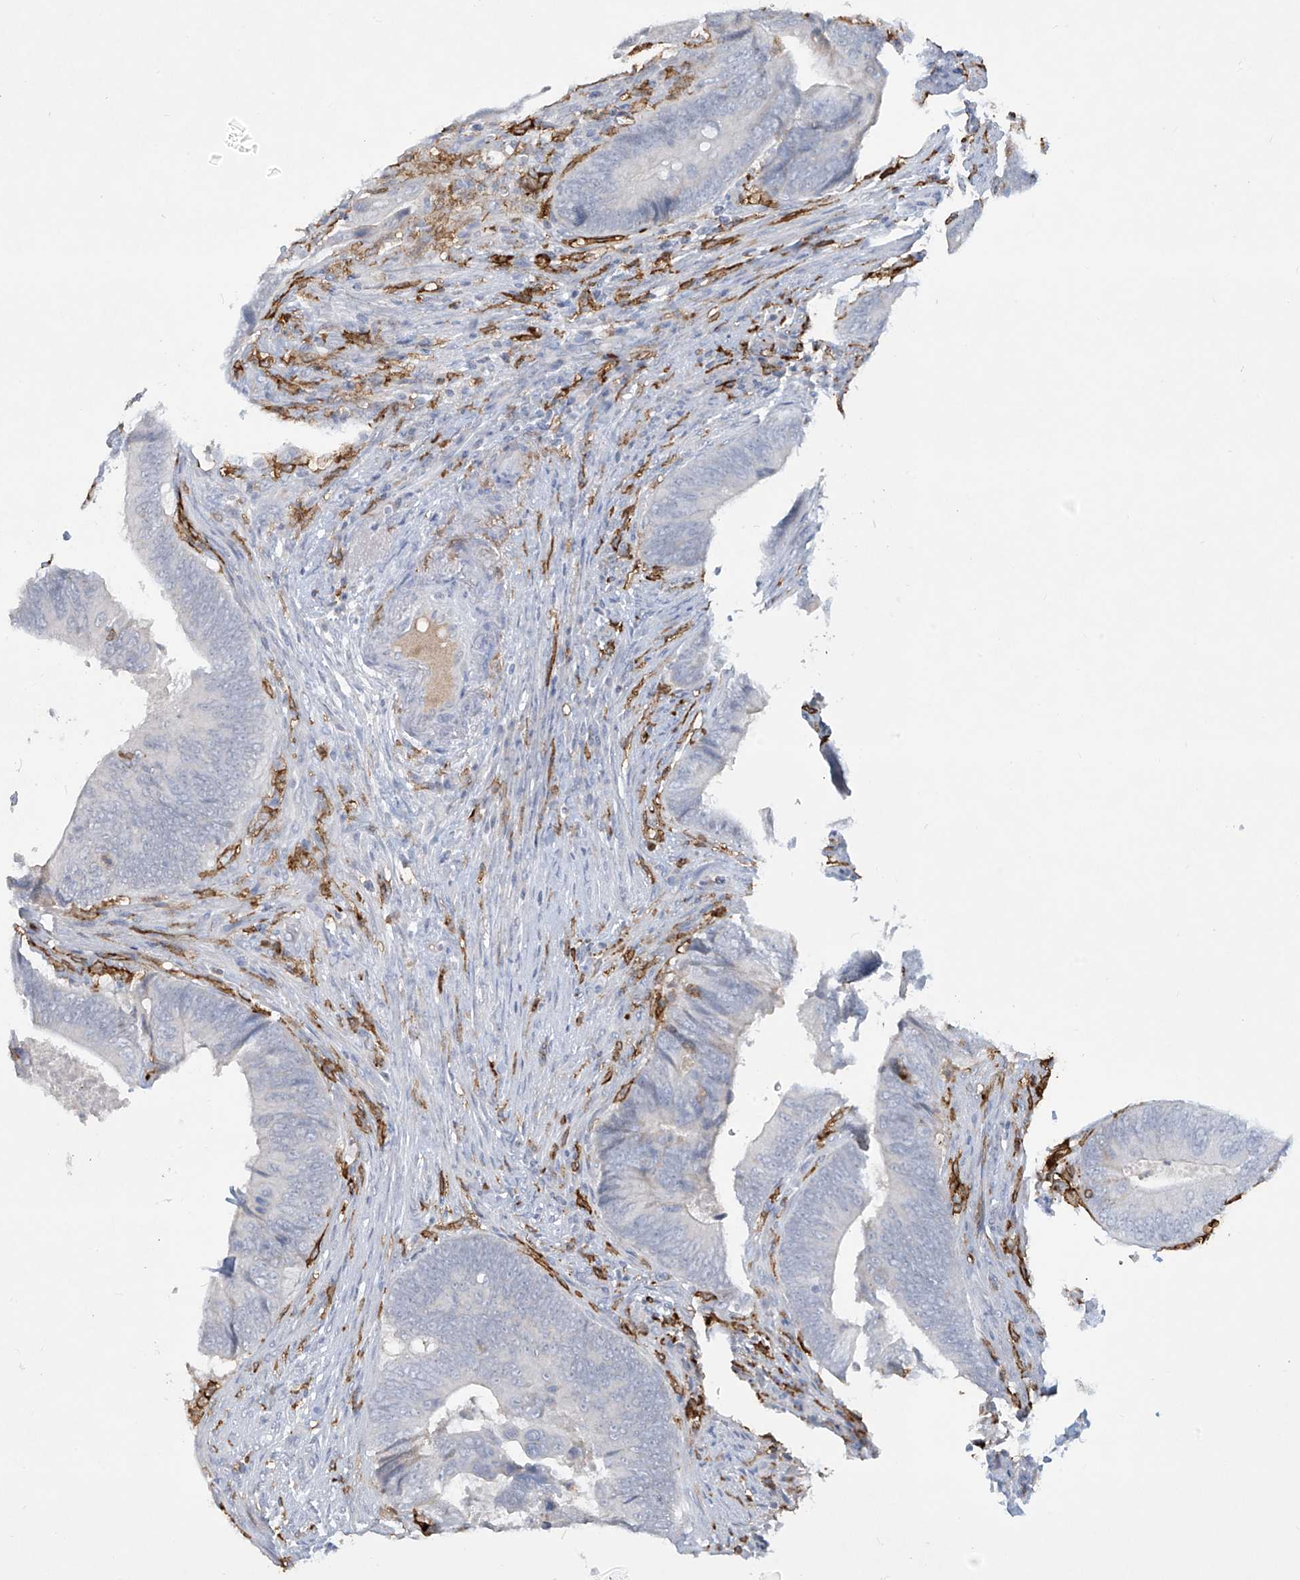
{"staining": {"intensity": "negative", "quantity": "none", "location": "none"}, "tissue": "colorectal cancer", "cell_type": "Tumor cells", "image_type": "cancer", "snomed": [{"axis": "morphology", "description": "Normal tissue, NOS"}, {"axis": "morphology", "description": "Adenocarcinoma, NOS"}, {"axis": "topography", "description": "Colon"}], "caption": "Immunohistochemistry (IHC) image of colorectal cancer (adenocarcinoma) stained for a protein (brown), which shows no expression in tumor cells.", "gene": "FCGR3A", "patient": {"sex": "male", "age": 56}}